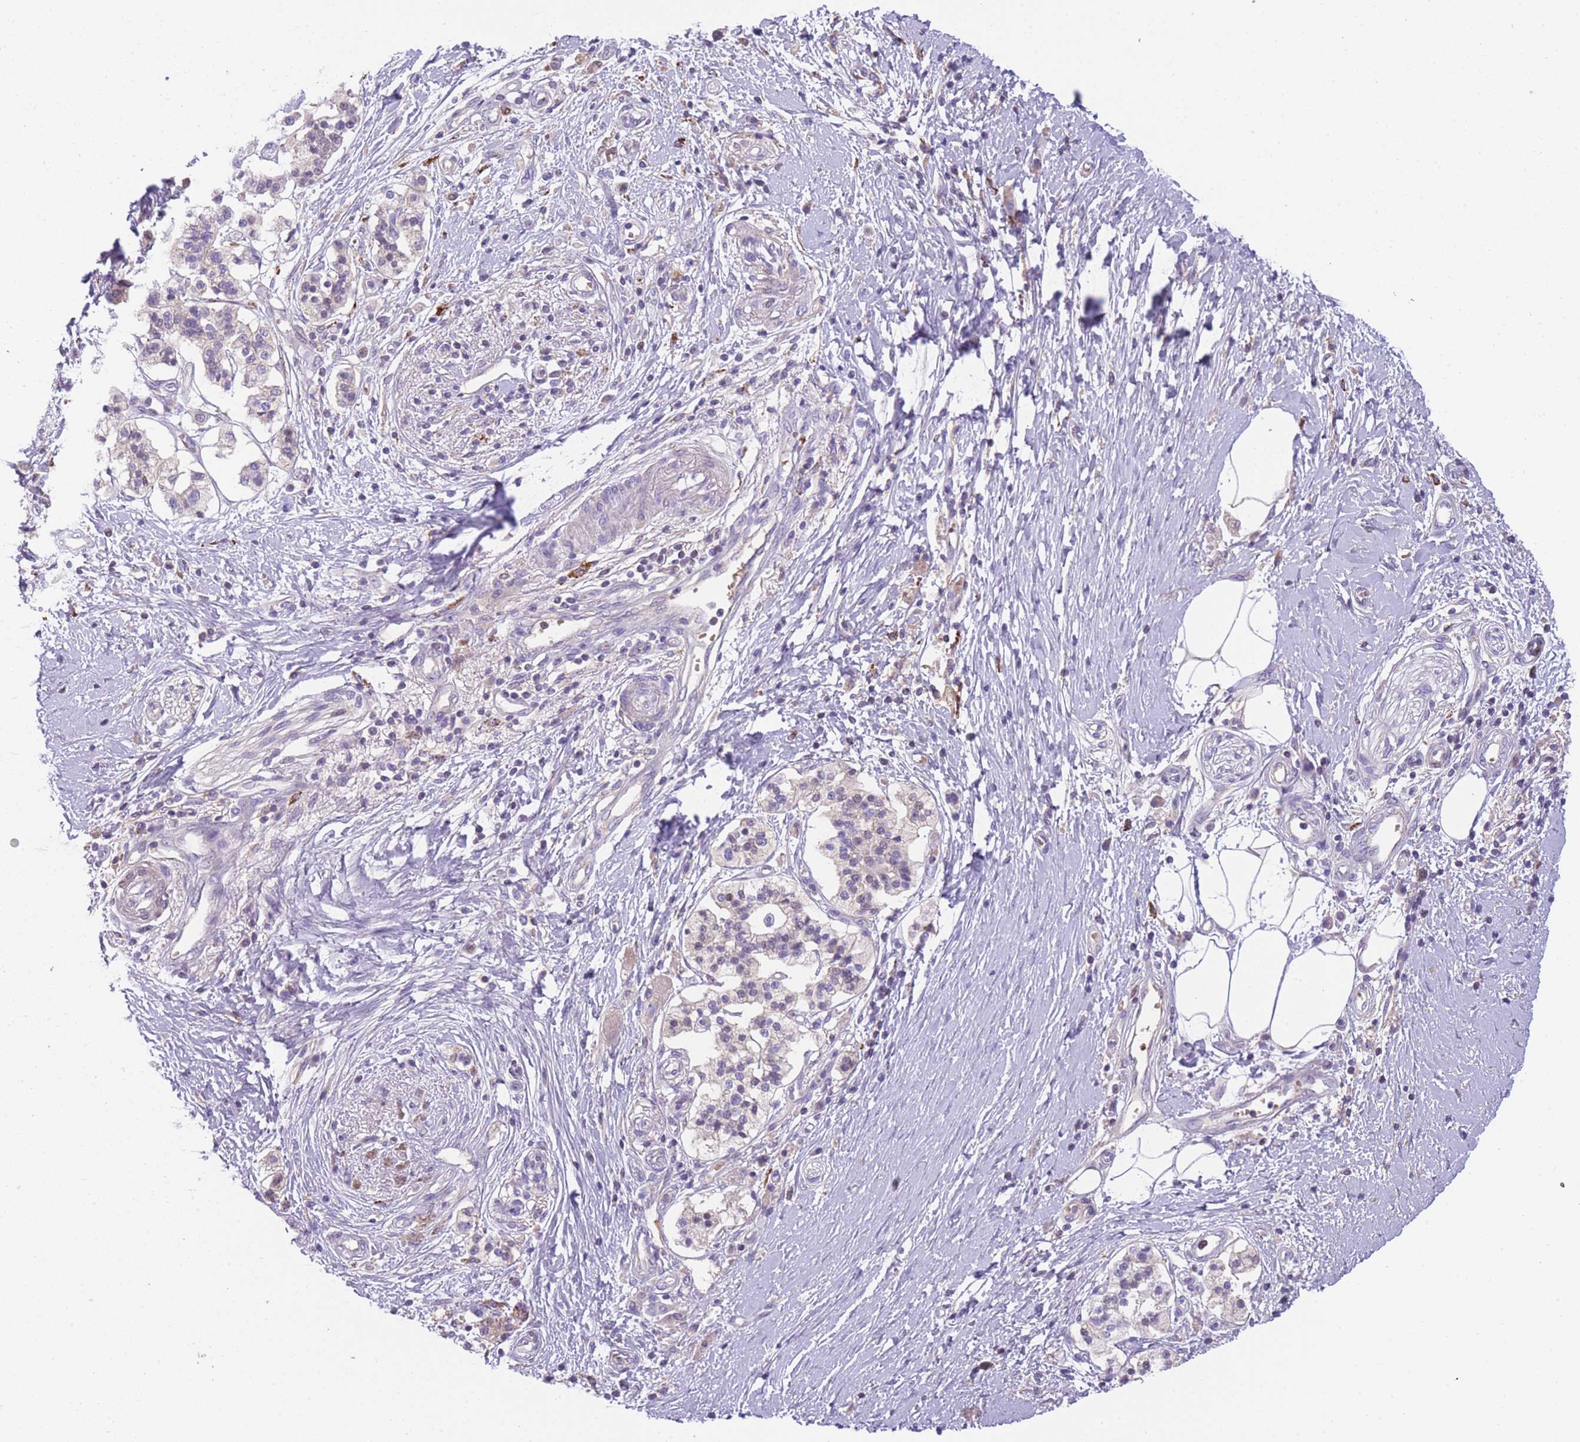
{"staining": {"intensity": "weak", "quantity": "<25%", "location": "cytoplasmic/membranous"}, "tissue": "pancreatic cancer", "cell_type": "Tumor cells", "image_type": "cancer", "snomed": [{"axis": "morphology", "description": "Adenocarcinoma, NOS"}, {"axis": "topography", "description": "Pancreas"}], "caption": "There is no significant positivity in tumor cells of pancreatic cancer.", "gene": "GNAT1", "patient": {"sex": "male", "age": 68}}